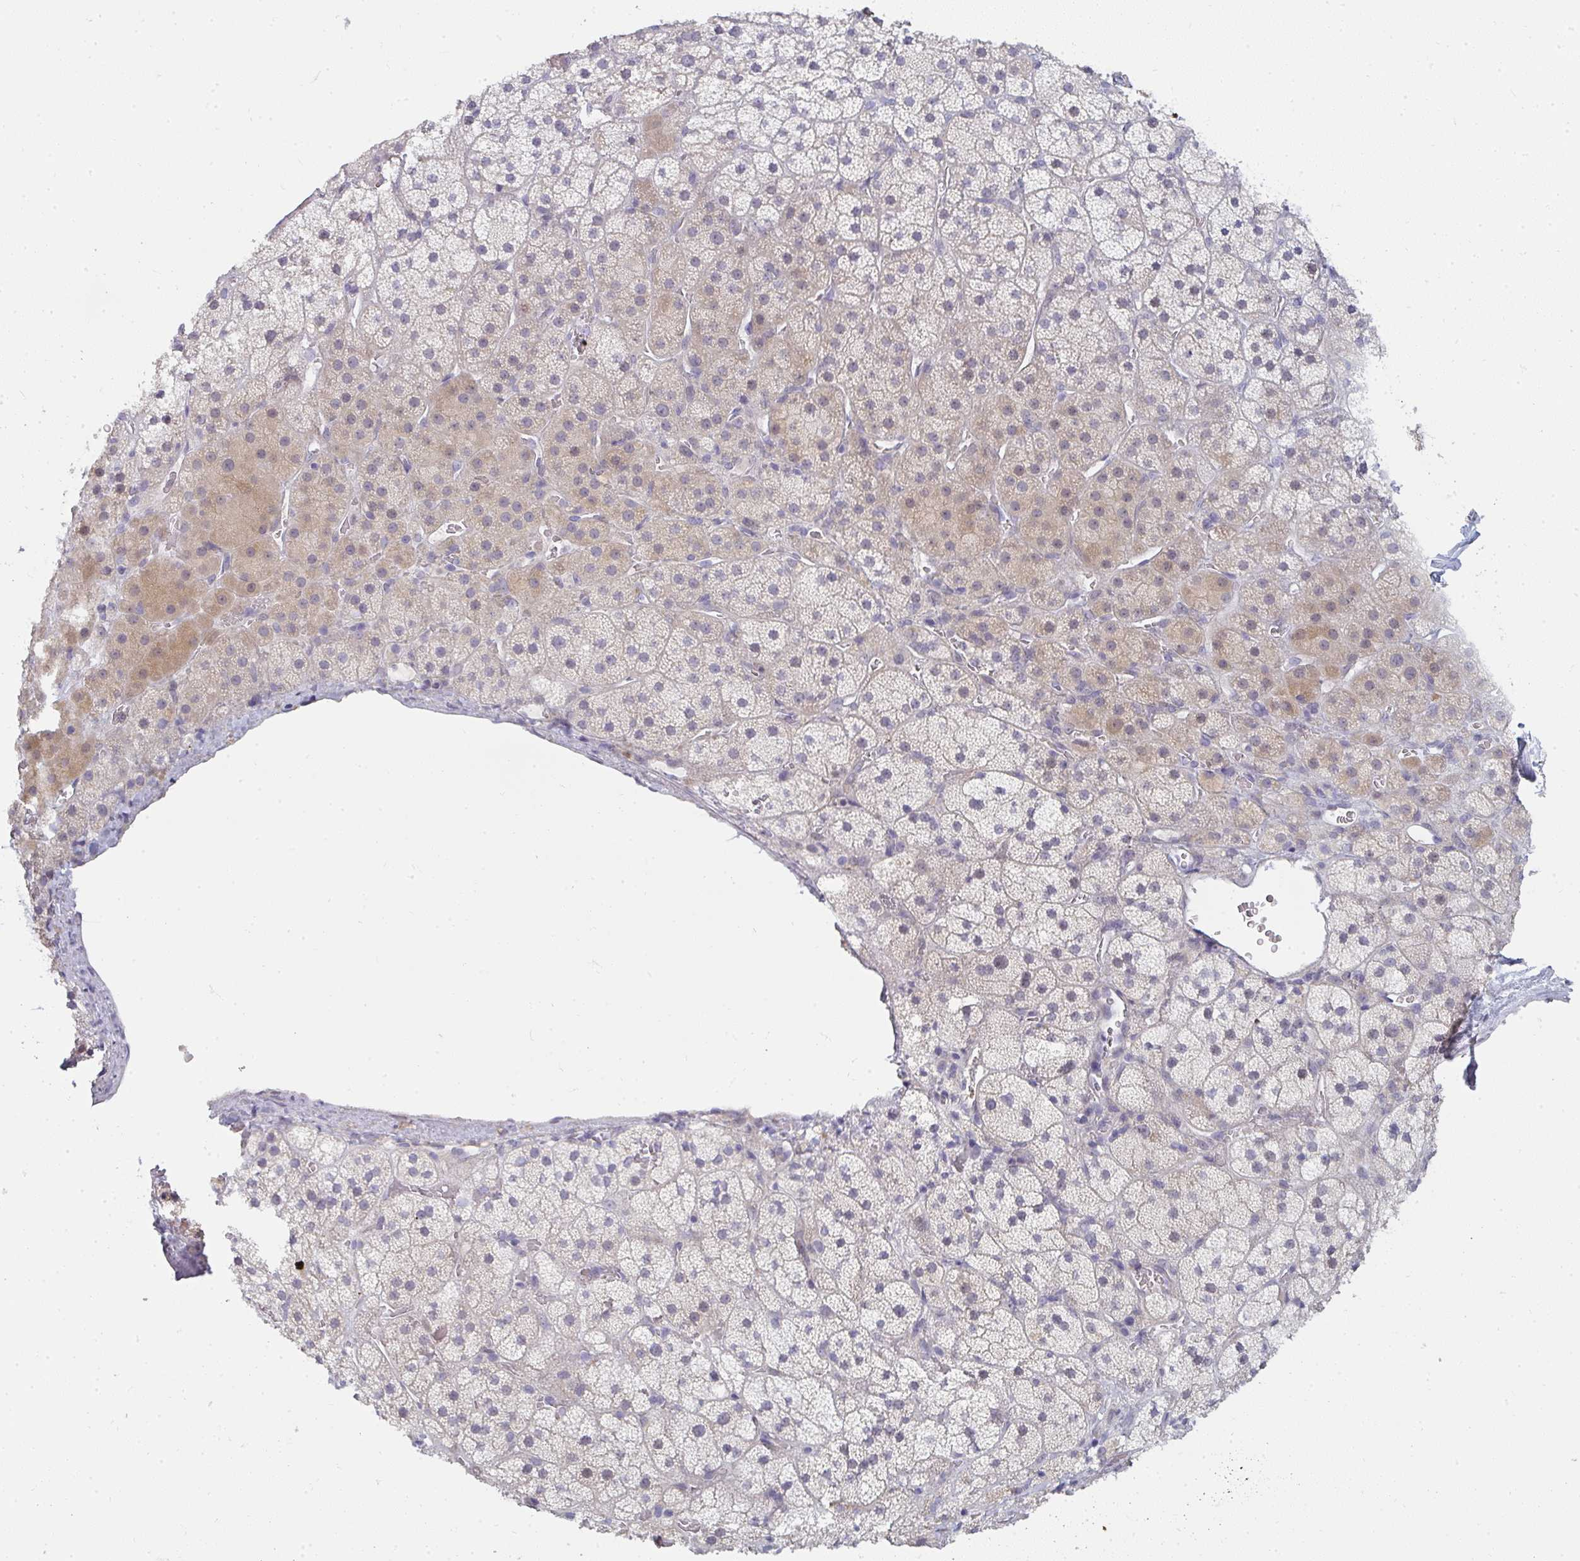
{"staining": {"intensity": "weak", "quantity": "25%-75%", "location": "cytoplasmic/membranous"}, "tissue": "adrenal gland", "cell_type": "Glandular cells", "image_type": "normal", "snomed": [{"axis": "morphology", "description": "Normal tissue, NOS"}, {"axis": "topography", "description": "Adrenal gland"}], "caption": "Approximately 25%-75% of glandular cells in normal human adrenal gland exhibit weak cytoplasmic/membranous protein expression as visualized by brown immunohistochemical staining.", "gene": "SHB", "patient": {"sex": "male", "age": 57}}